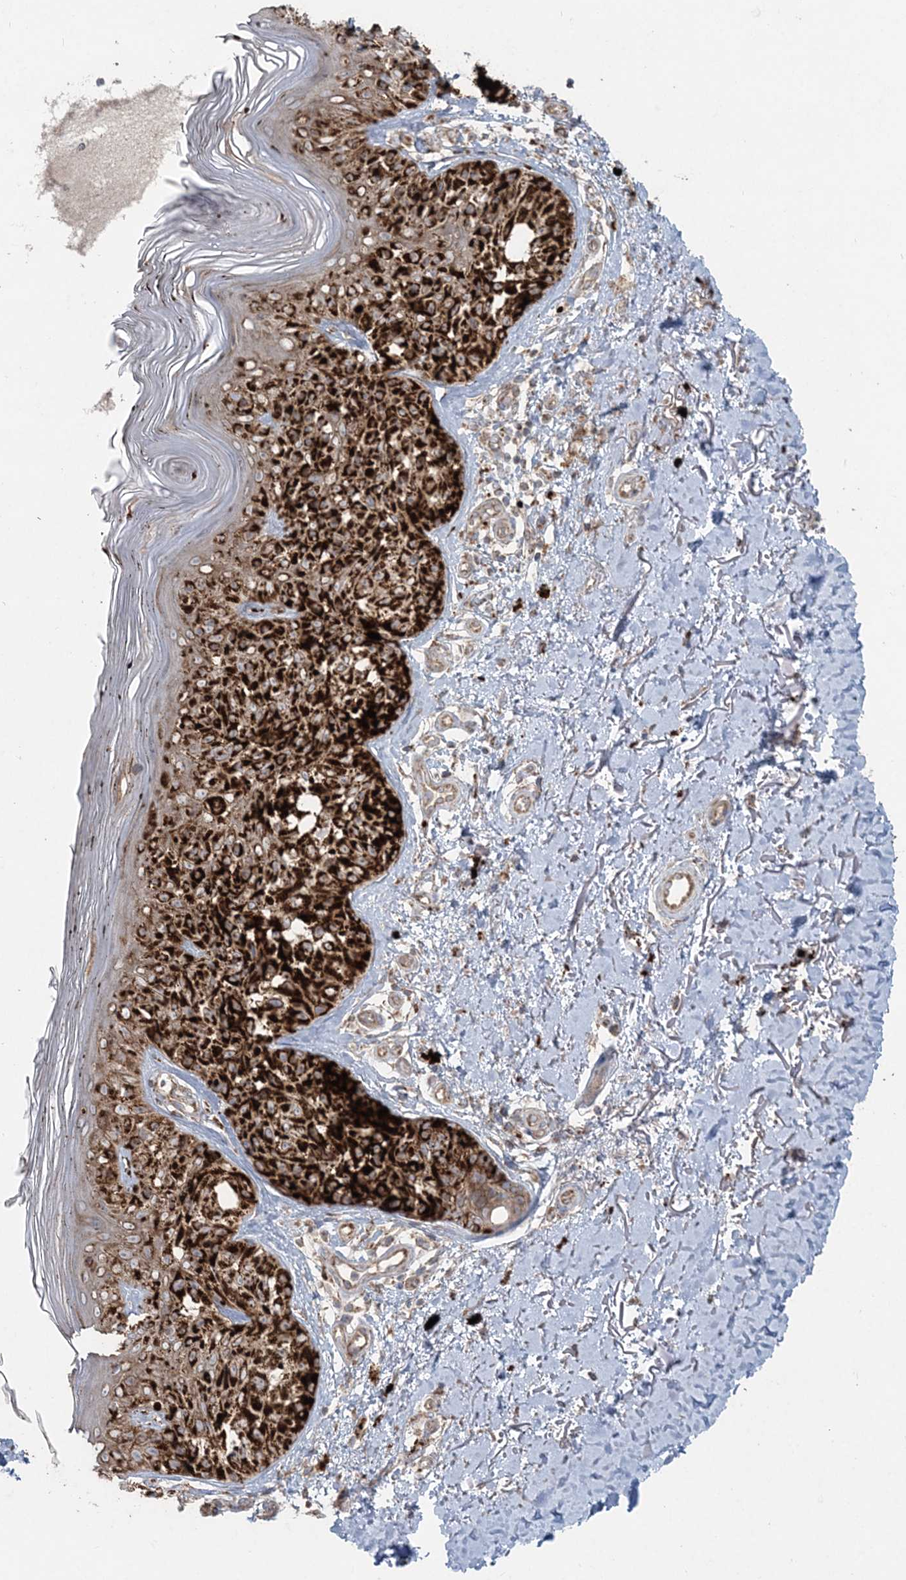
{"staining": {"intensity": "strong", "quantity": ">75%", "location": "cytoplasmic/membranous"}, "tissue": "melanoma", "cell_type": "Tumor cells", "image_type": "cancer", "snomed": [{"axis": "morphology", "description": "Malignant melanoma, NOS"}, {"axis": "topography", "description": "Skin"}], "caption": "Approximately >75% of tumor cells in human malignant melanoma demonstrate strong cytoplasmic/membranous protein positivity as visualized by brown immunohistochemical staining.", "gene": "LRPPRC", "patient": {"sex": "female", "age": 50}}